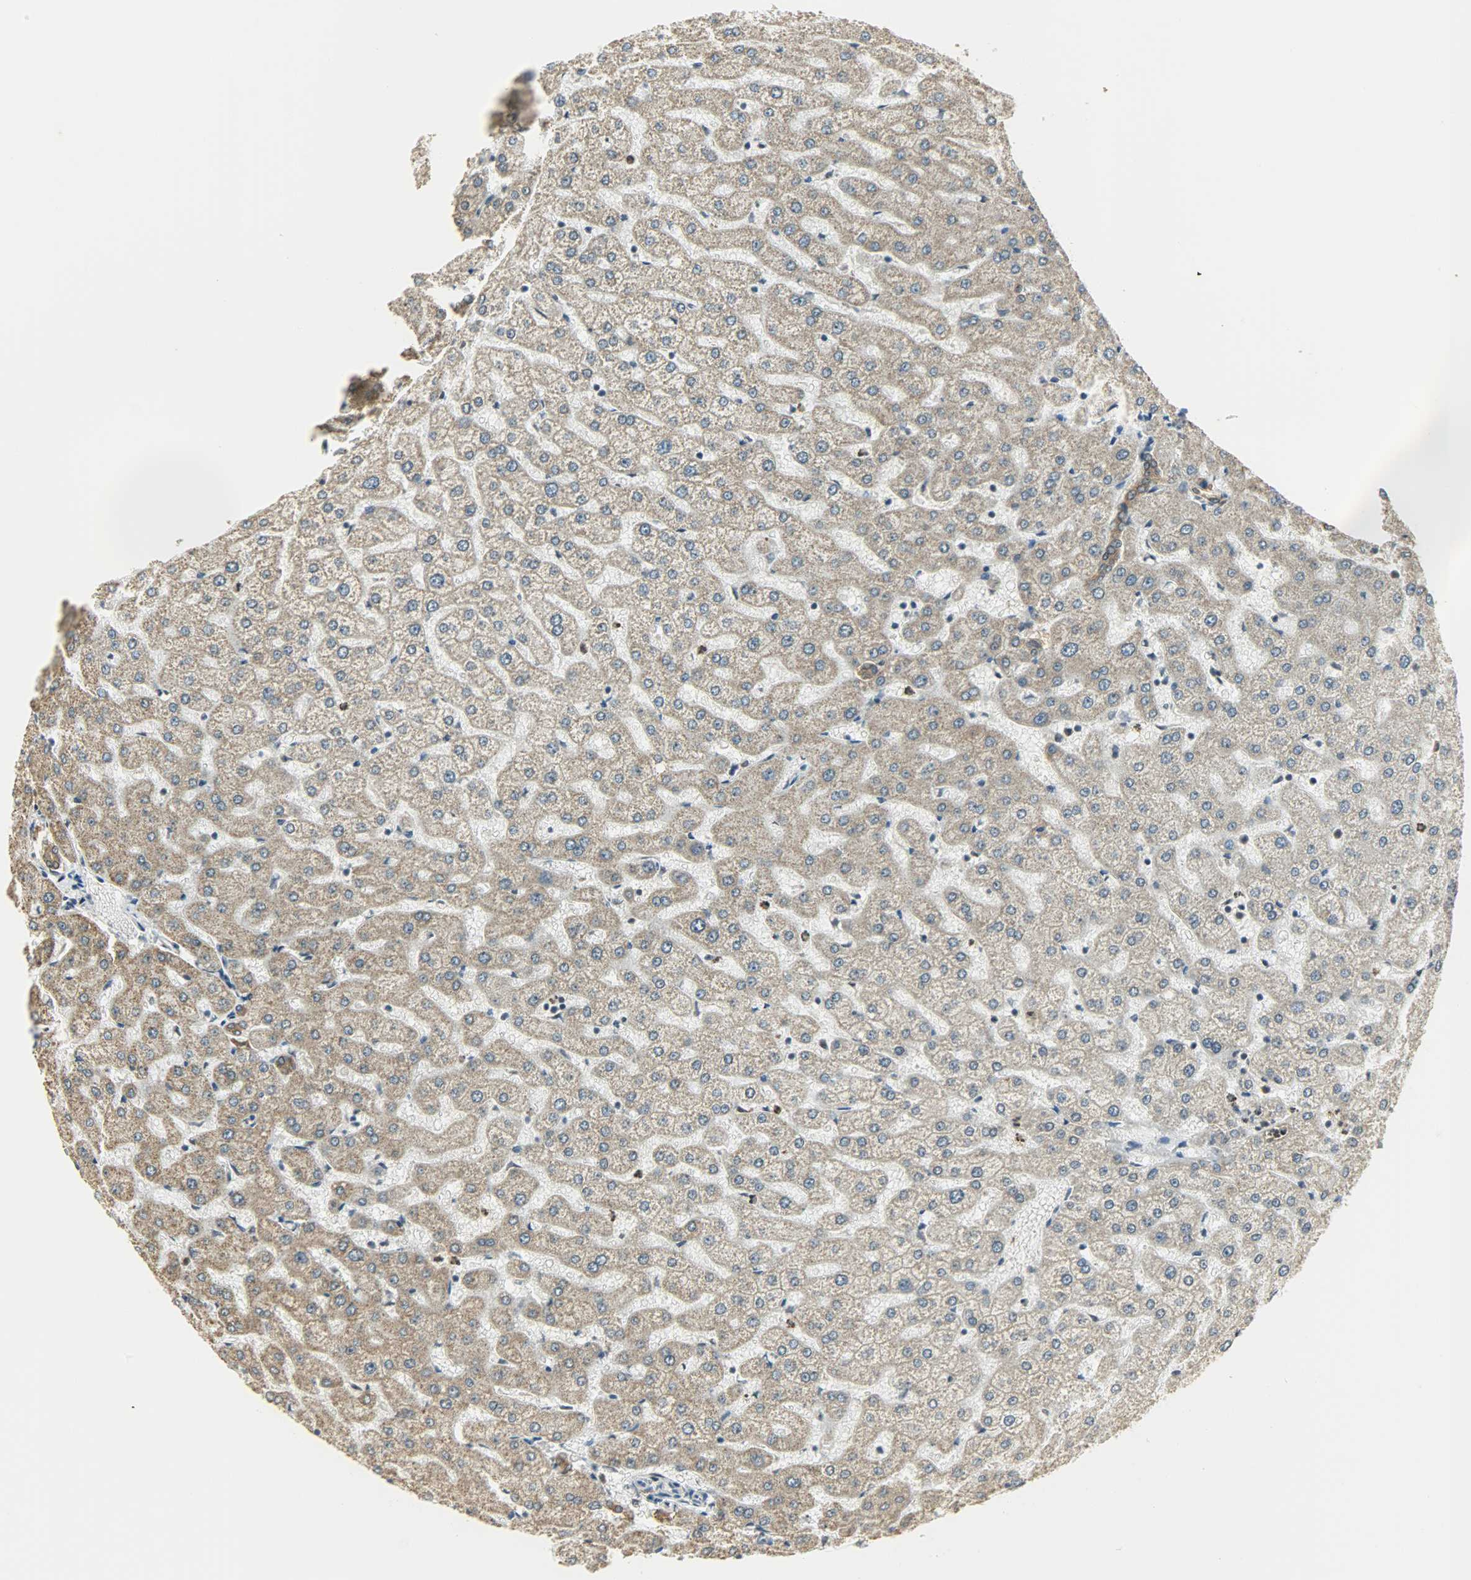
{"staining": {"intensity": "weak", "quantity": ">75%", "location": "cytoplasmic/membranous"}, "tissue": "liver", "cell_type": "Cholangiocytes", "image_type": "normal", "snomed": [{"axis": "morphology", "description": "Normal tissue, NOS"}, {"axis": "morphology", "description": "Fibrosis, NOS"}, {"axis": "topography", "description": "Liver"}], "caption": "Human liver stained for a protein (brown) displays weak cytoplasmic/membranous positive expression in approximately >75% of cholangiocytes.", "gene": "SMARCA5", "patient": {"sex": "female", "age": 29}}